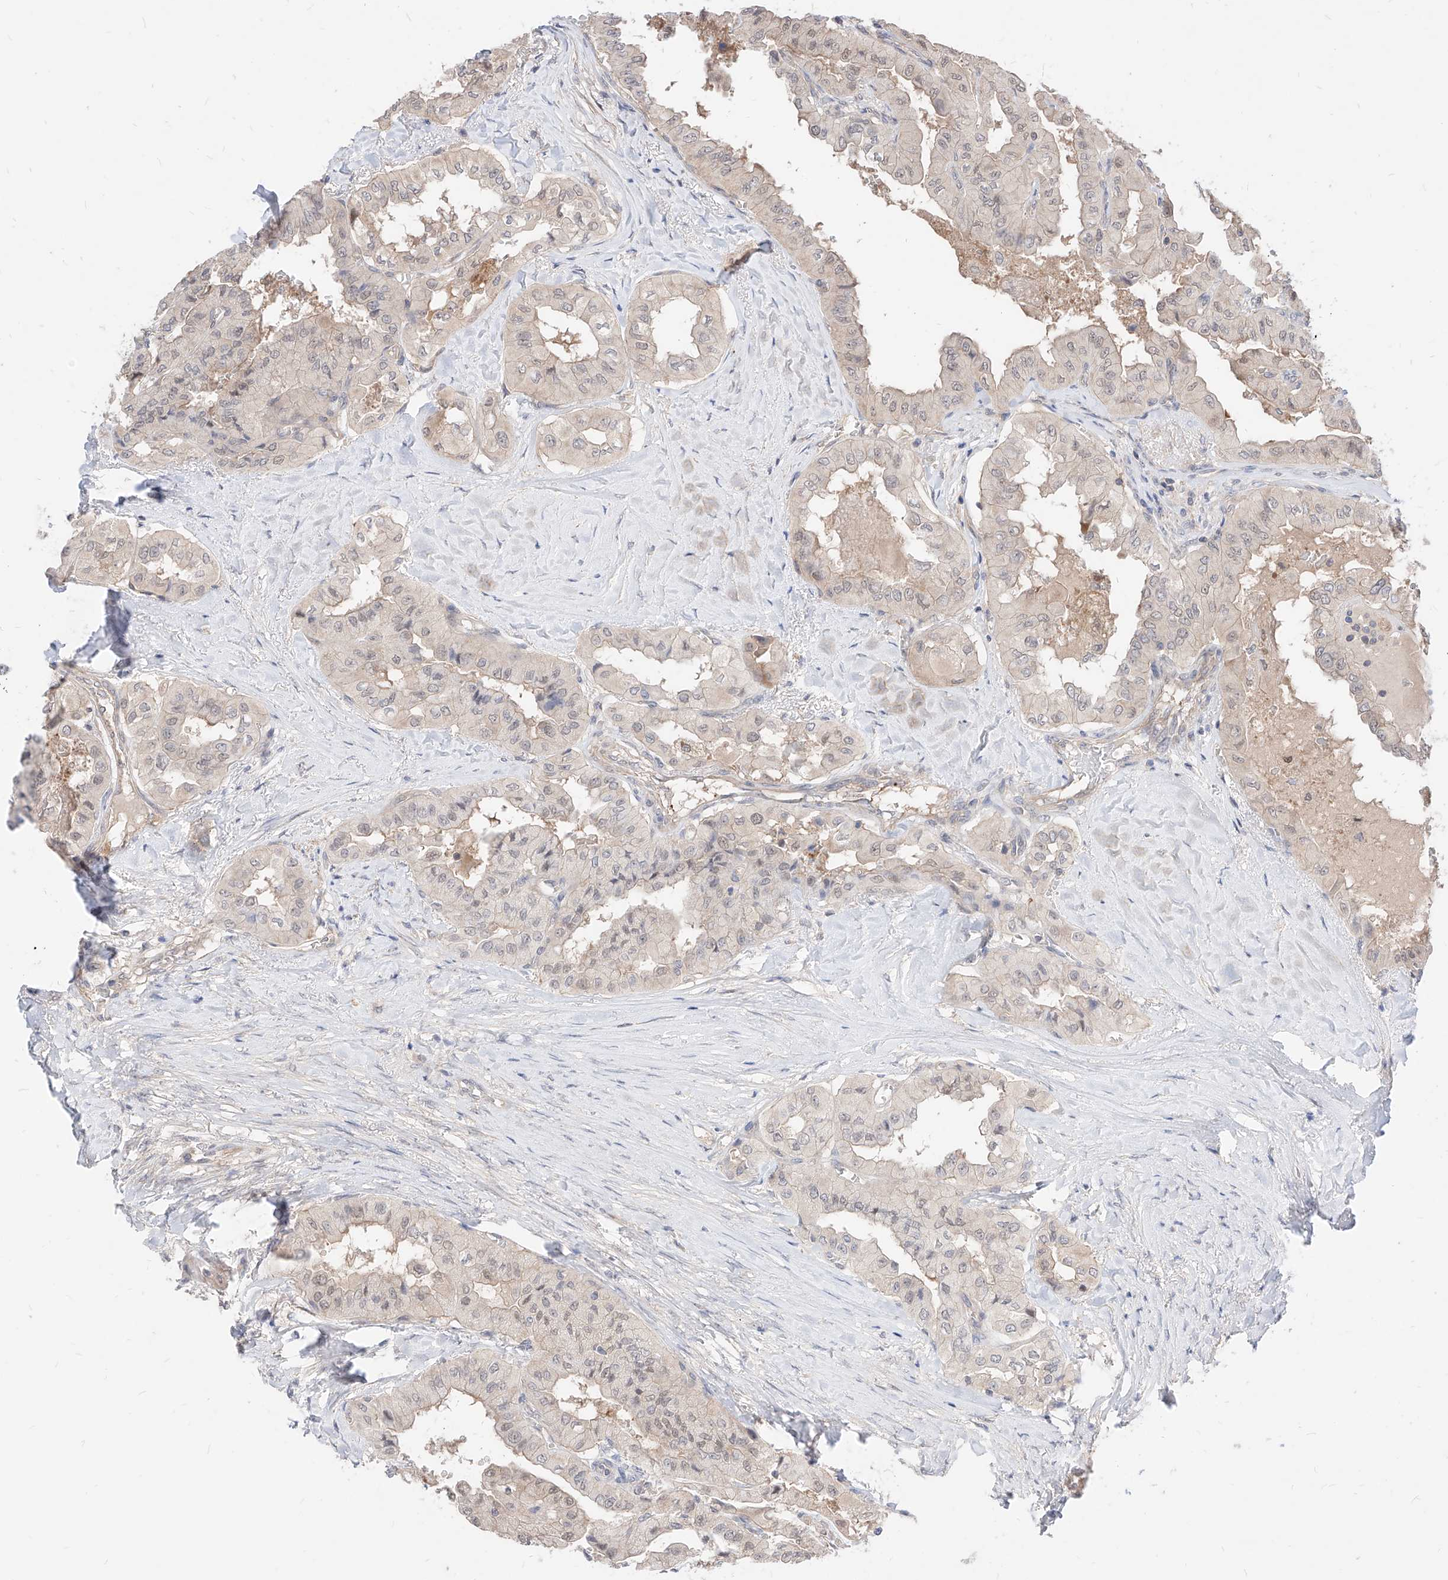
{"staining": {"intensity": "weak", "quantity": "<25%", "location": "nuclear"}, "tissue": "thyroid cancer", "cell_type": "Tumor cells", "image_type": "cancer", "snomed": [{"axis": "morphology", "description": "Papillary adenocarcinoma, NOS"}, {"axis": "topography", "description": "Thyroid gland"}], "caption": "High magnification brightfield microscopy of thyroid cancer (papillary adenocarcinoma) stained with DAB (3,3'-diaminobenzidine) (brown) and counterstained with hematoxylin (blue): tumor cells show no significant positivity.", "gene": "TSNAX", "patient": {"sex": "female", "age": 59}}